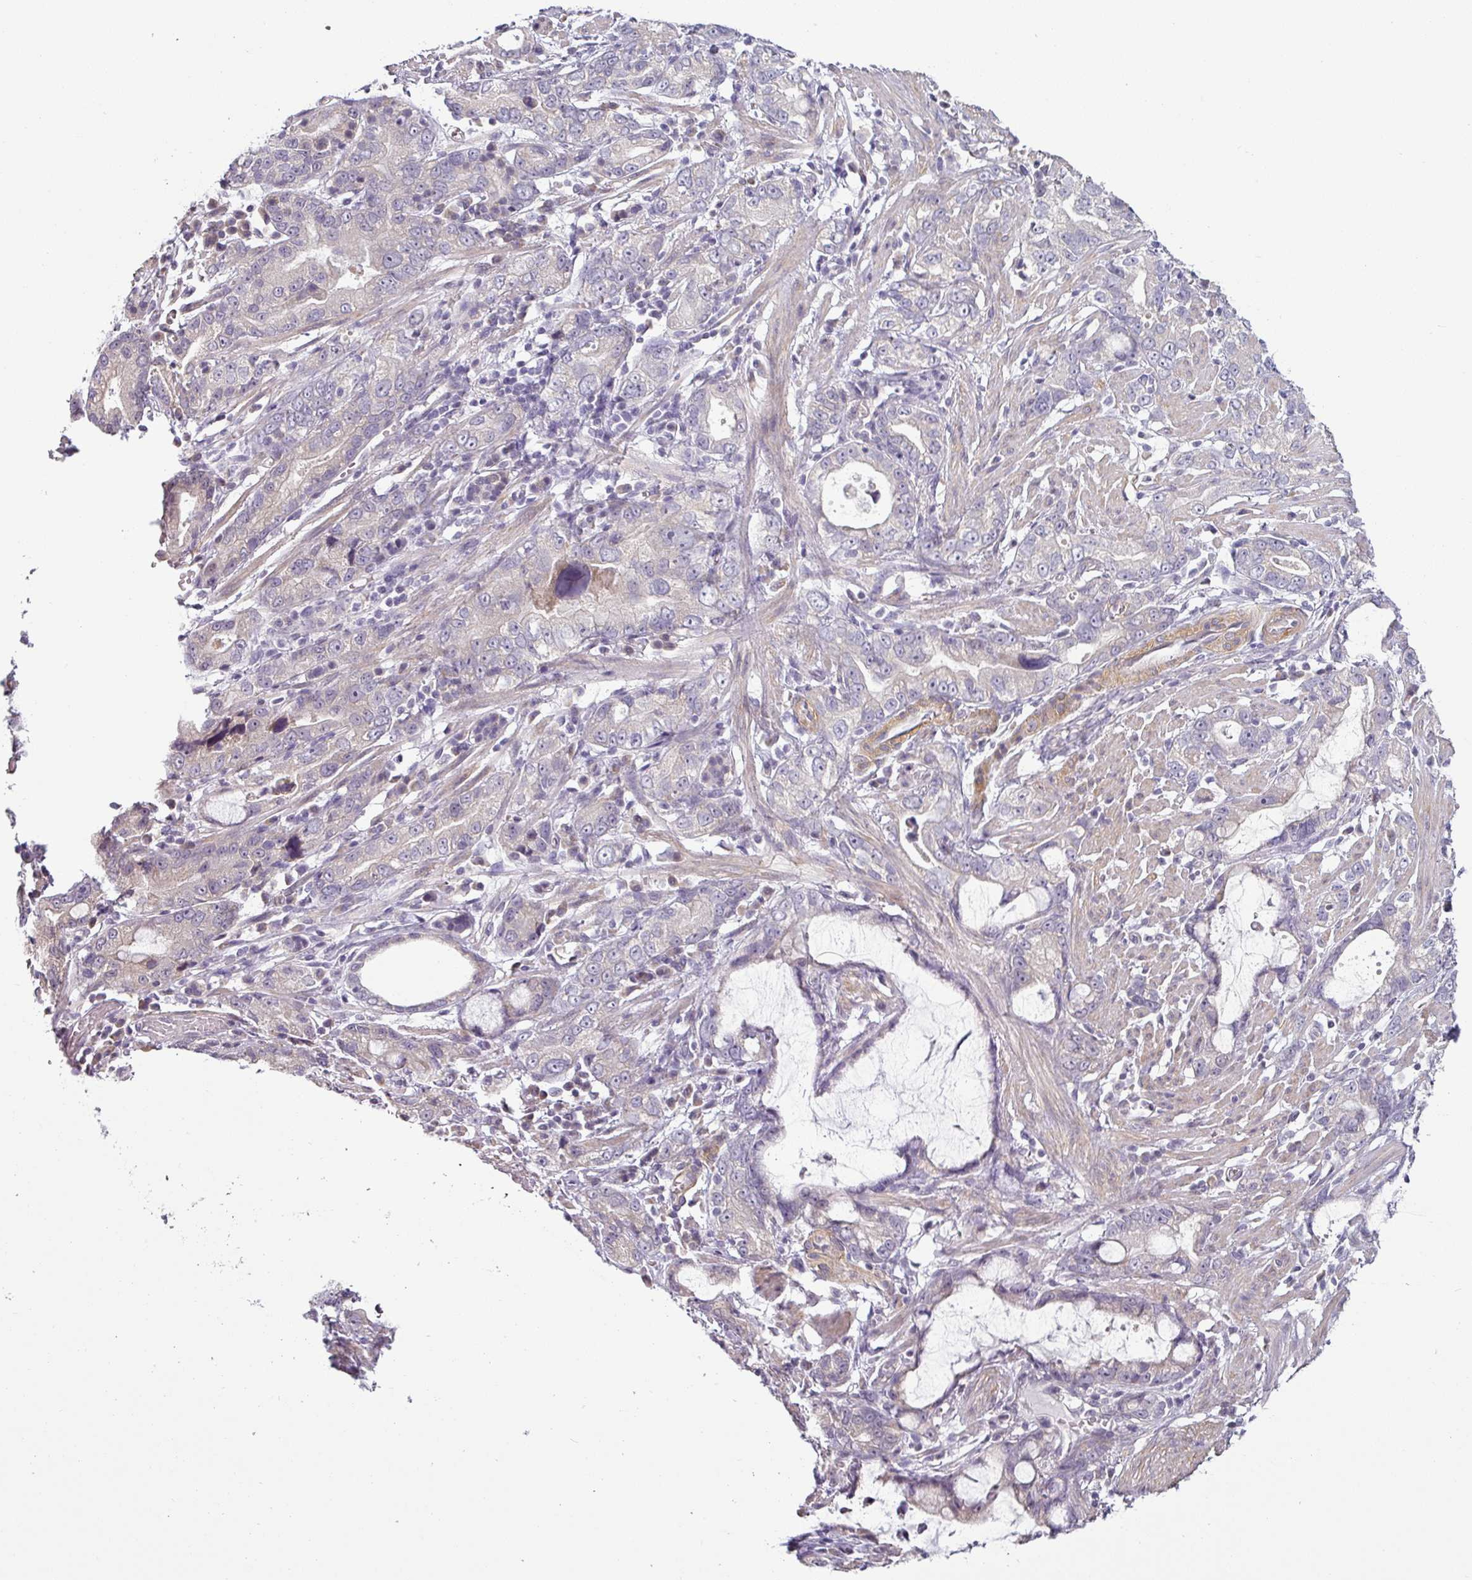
{"staining": {"intensity": "negative", "quantity": "none", "location": "none"}, "tissue": "stomach cancer", "cell_type": "Tumor cells", "image_type": "cancer", "snomed": [{"axis": "morphology", "description": "Adenocarcinoma, NOS"}, {"axis": "topography", "description": "Stomach"}], "caption": "Stomach cancer (adenocarcinoma) was stained to show a protein in brown. There is no significant positivity in tumor cells. Nuclei are stained in blue.", "gene": "OR52D1", "patient": {"sex": "male", "age": 55}}